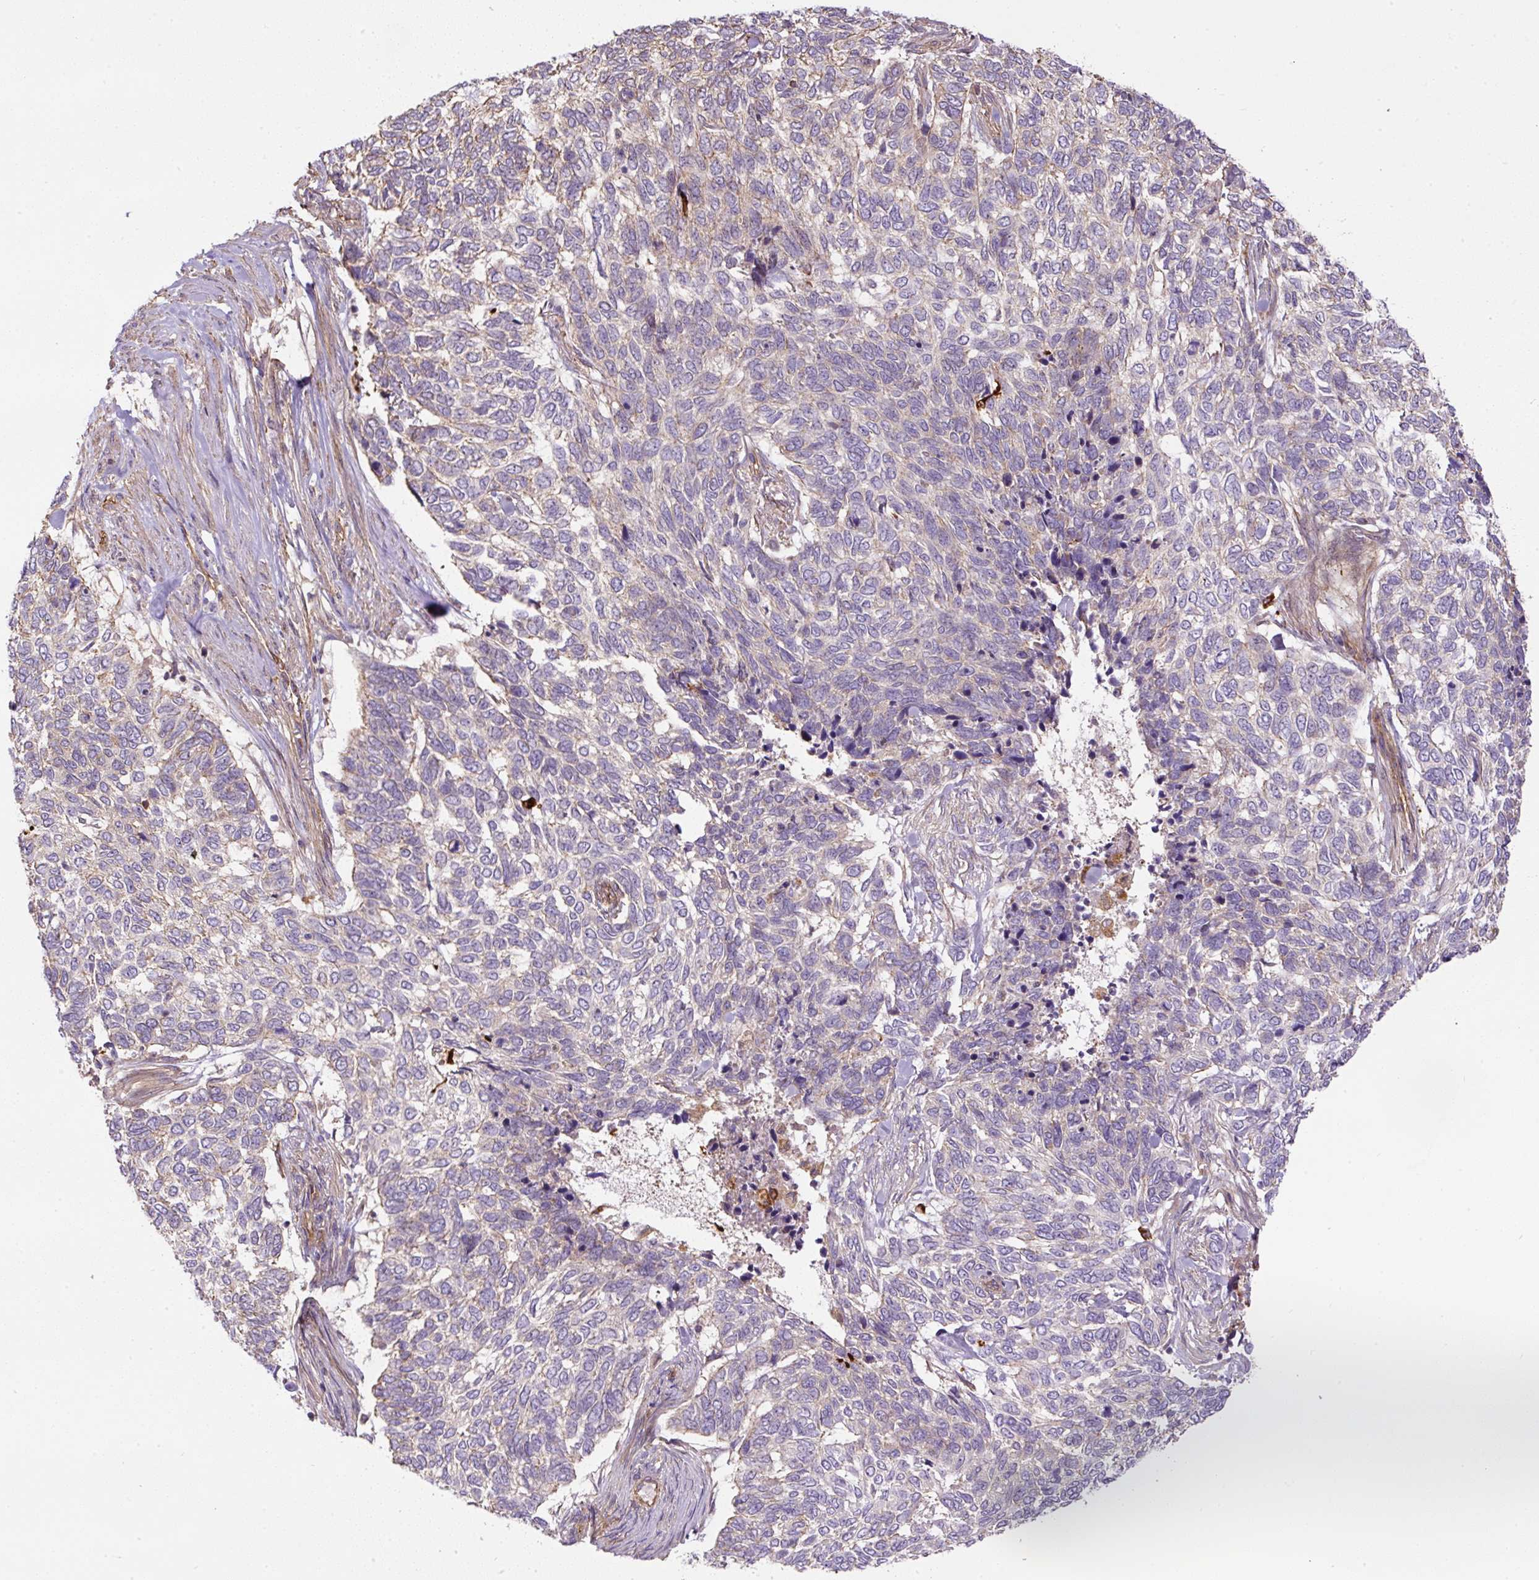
{"staining": {"intensity": "negative", "quantity": "none", "location": "none"}, "tissue": "skin cancer", "cell_type": "Tumor cells", "image_type": "cancer", "snomed": [{"axis": "morphology", "description": "Basal cell carcinoma"}, {"axis": "topography", "description": "Skin"}], "caption": "The micrograph demonstrates no staining of tumor cells in basal cell carcinoma (skin).", "gene": "B3GALT5", "patient": {"sex": "female", "age": 65}}